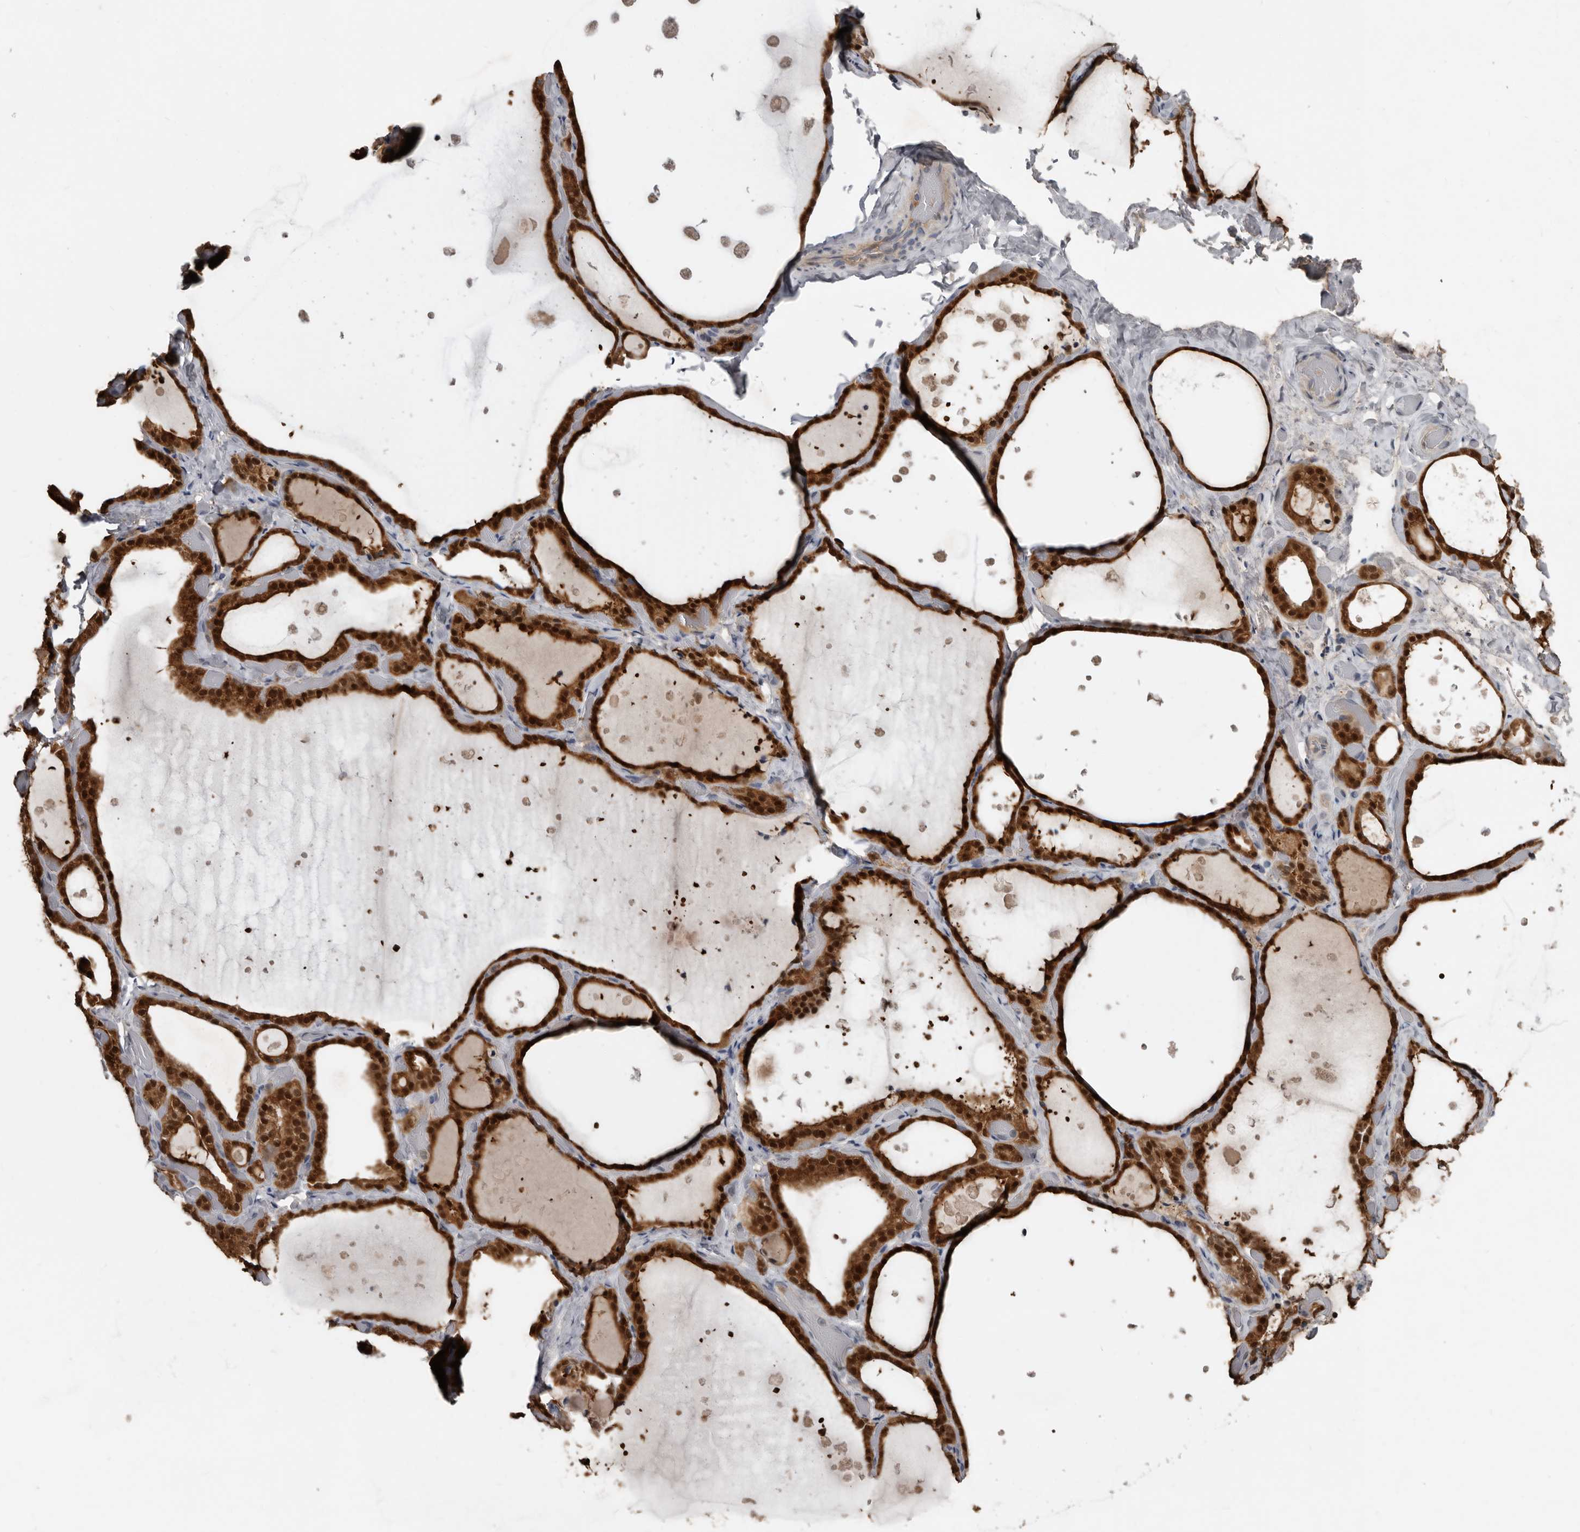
{"staining": {"intensity": "strong", "quantity": ">75%", "location": "cytoplasmic/membranous,nuclear"}, "tissue": "thyroid gland", "cell_type": "Glandular cells", "image_type": "normal", "snomed": [{"axis": "morphology", "description": "Normal tissue, NOS"}, {"axis": "topography", "description": "Thyroid gland"}], "caption": "Protein analysis of unremarkable thyroid gland shows strong cytoplasmic/membranous,nuclear positivity in approximately >75% of glandular cells. Nuclei are stained in blue.", "gene": "RBKS", "patient": {"sex": "female", "age": 44}}